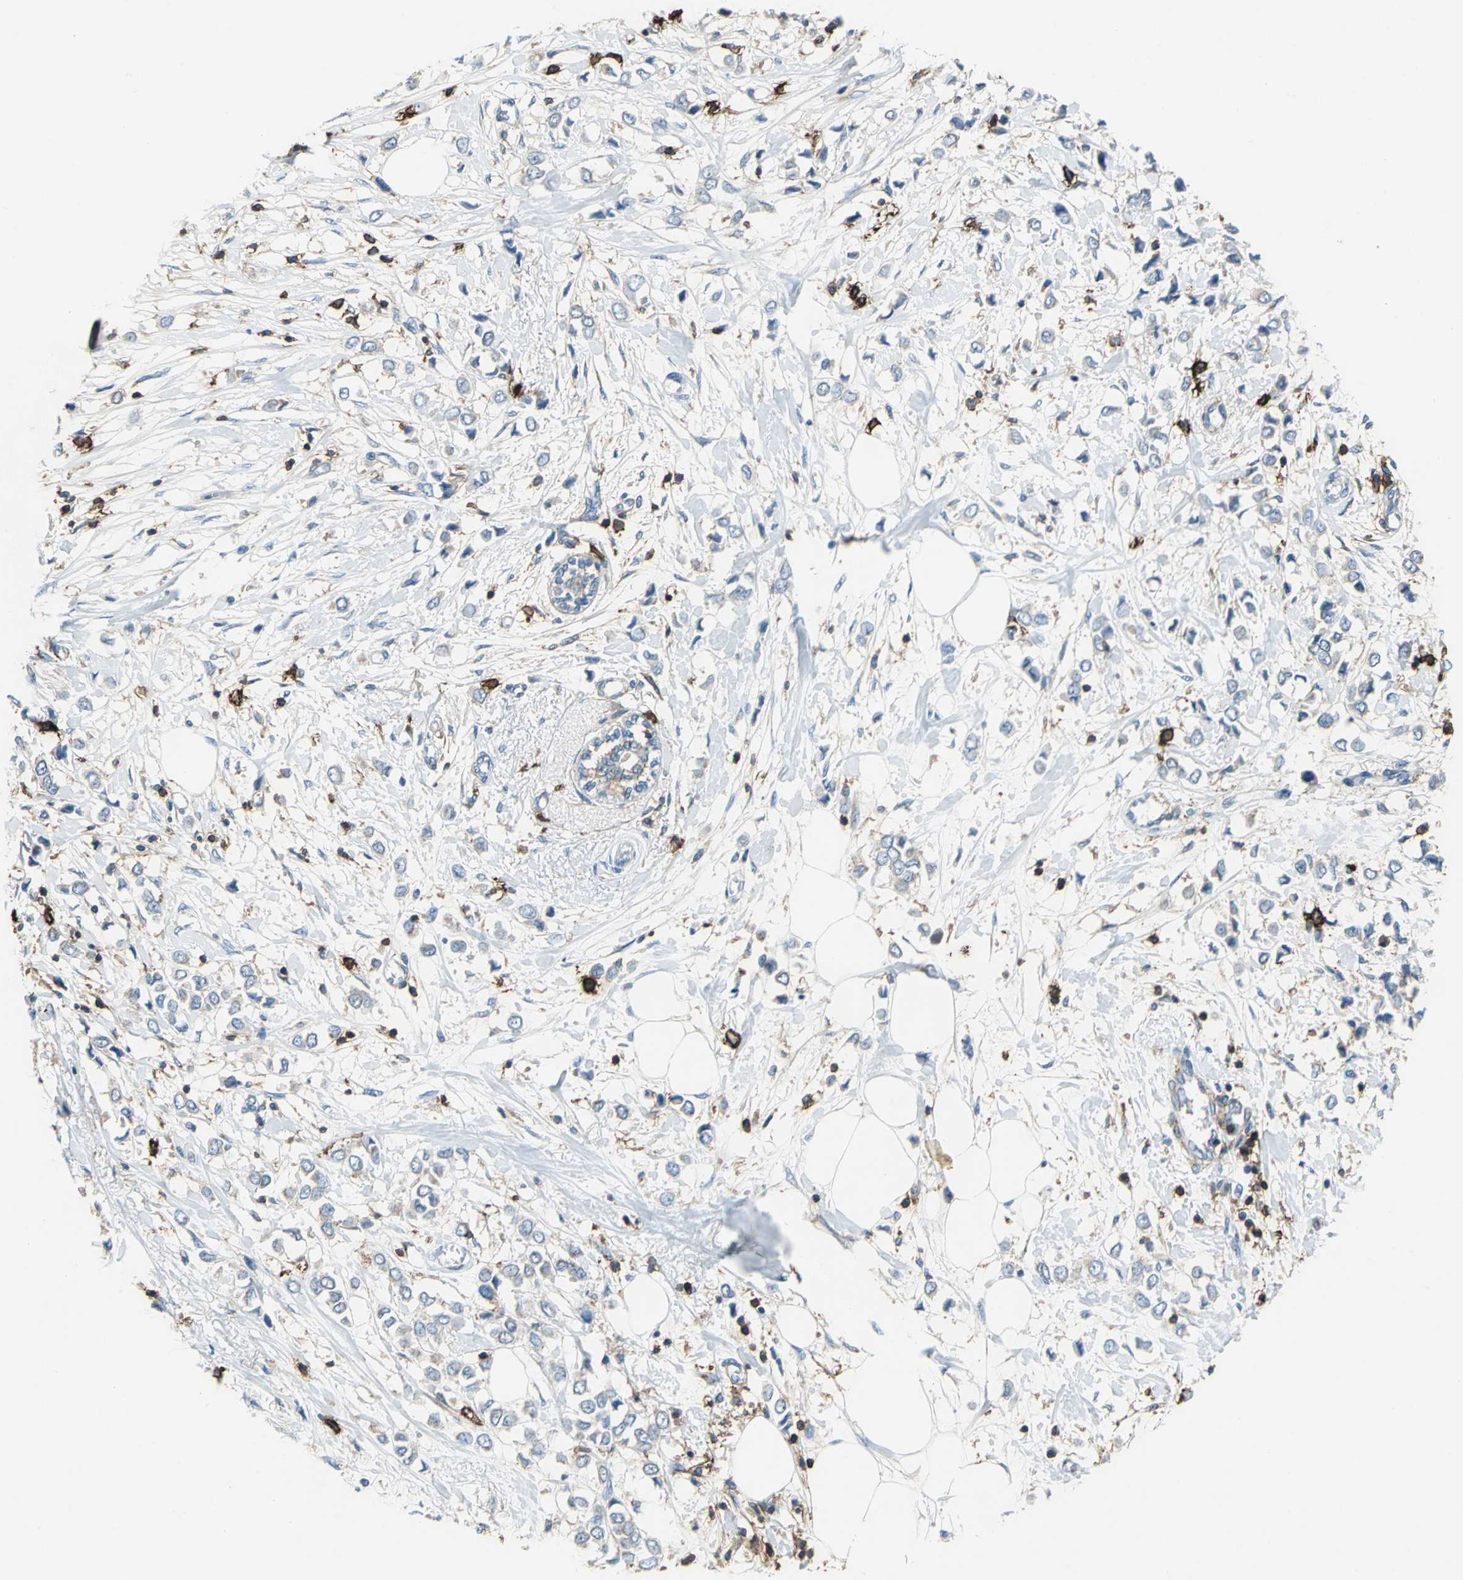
{"staining": {"intensity": "negative", "quantity": "none", "location": "none"}, "tissue": "breast cancer", "cell_type": "Tumor cells", "image_type": "cancer", "snomed": [{"axis": "morphology", "description": "Lobular carcinoma"}, {"axis": "topography", "description": "Breast"}], "caption": "High power microscopy micrograph of an IHC histopathology image of breast cancer, revealing no significant expression in tumor cells.", "gene": "CD44", "patient": {"sex": "female", "age": 51}}